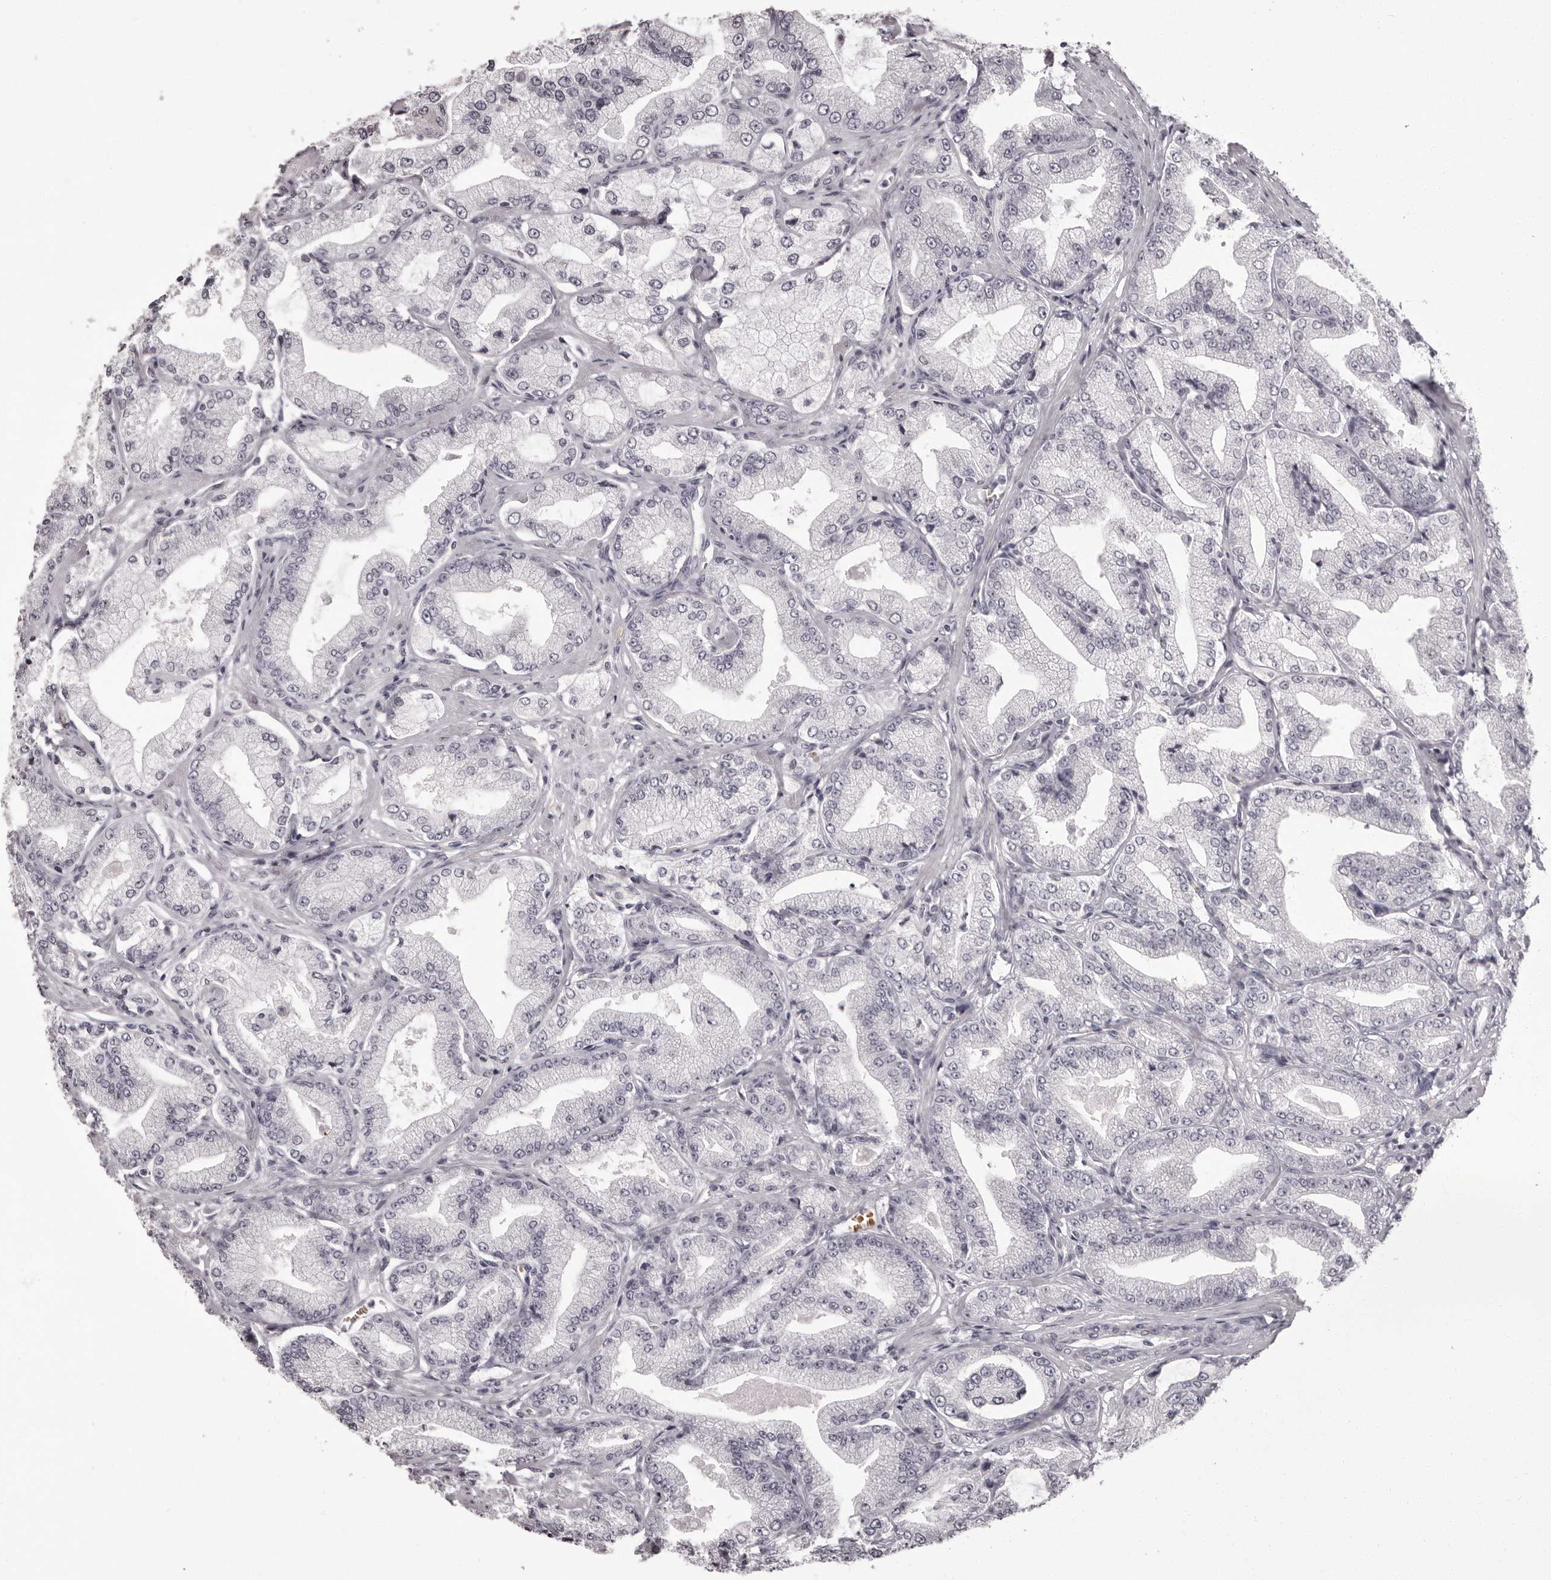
{"staining": {"intensity": "negative", "quantity": "none", "location": "none"}, "tissue": "prostate cancer", "cell_type": "Tumor cells", "image_type": "cancer", "snomed": [{"axis": "morphology", "description": "Adenocarcinoma, Low grade"}, {"axis": "topography", "description": "Prostate"}], "caption": "Image shows no significant protein staining in tumor cells of adenocarcinoma (low-grade) (prostate).", "gene": "C8orf74", "patient": {"sex": "male", "age": 63}}